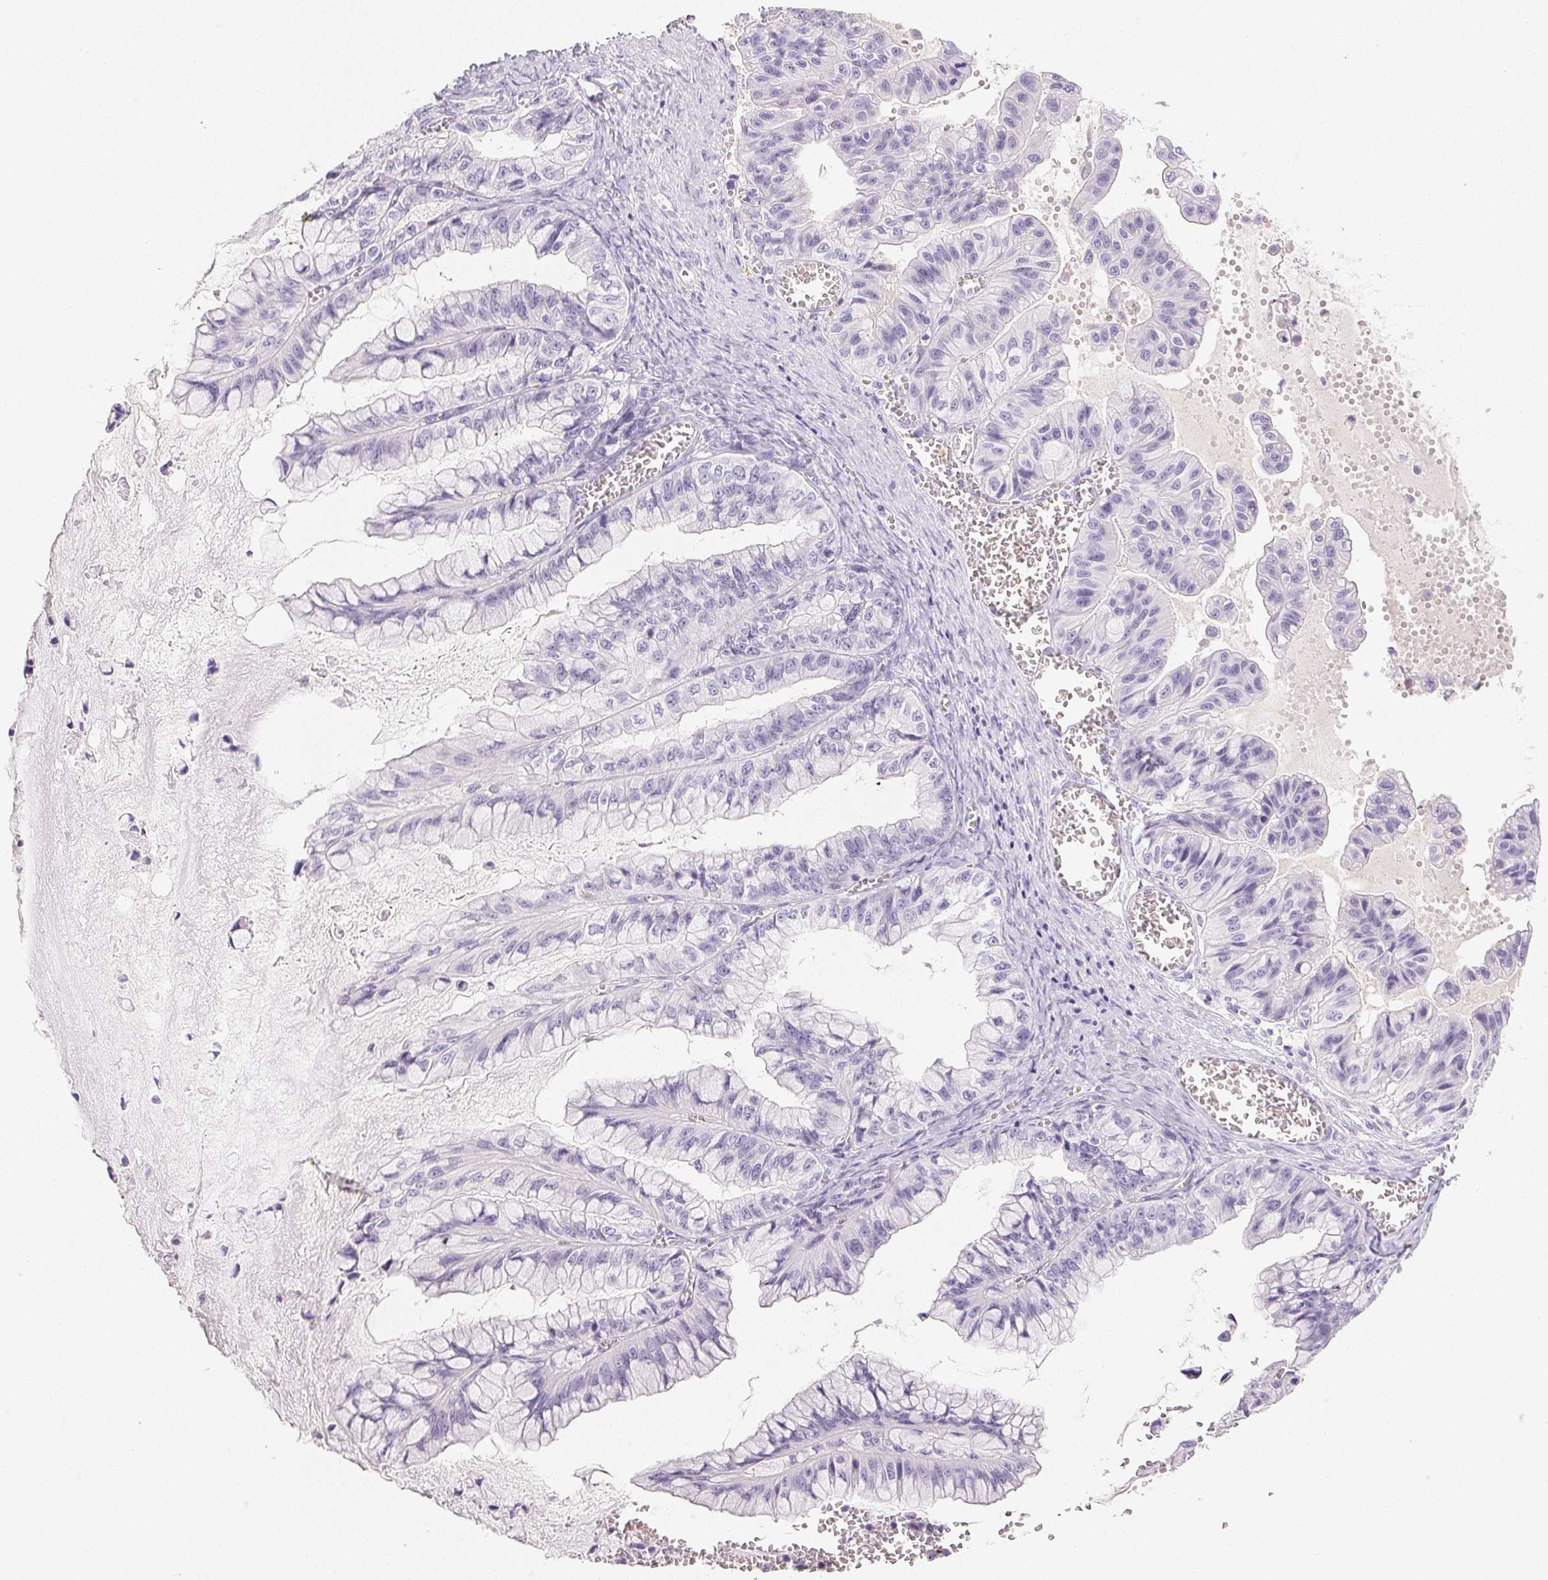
{"staining": {"intensity": "negative", "quantity": "none", "location": "none"}, "tissue": "ovarian cancer", "cell_type": "Tumor cells", "image_type": "cancer", "snomed": [{"axis": "morphology", "description": "Cystadenocarcinoma, mucinous, NOS"}, {"axis": "topography", "description": "Ovary"}], "caption": "Tumor cells are negative for protein expression in human mucinous cystadenocarcinoma (ovarian). (Brightfield microscopy of DAB IHC at high magnification).", "gene": "PADI4", "patient": {"sex": "female", "age": 72}}